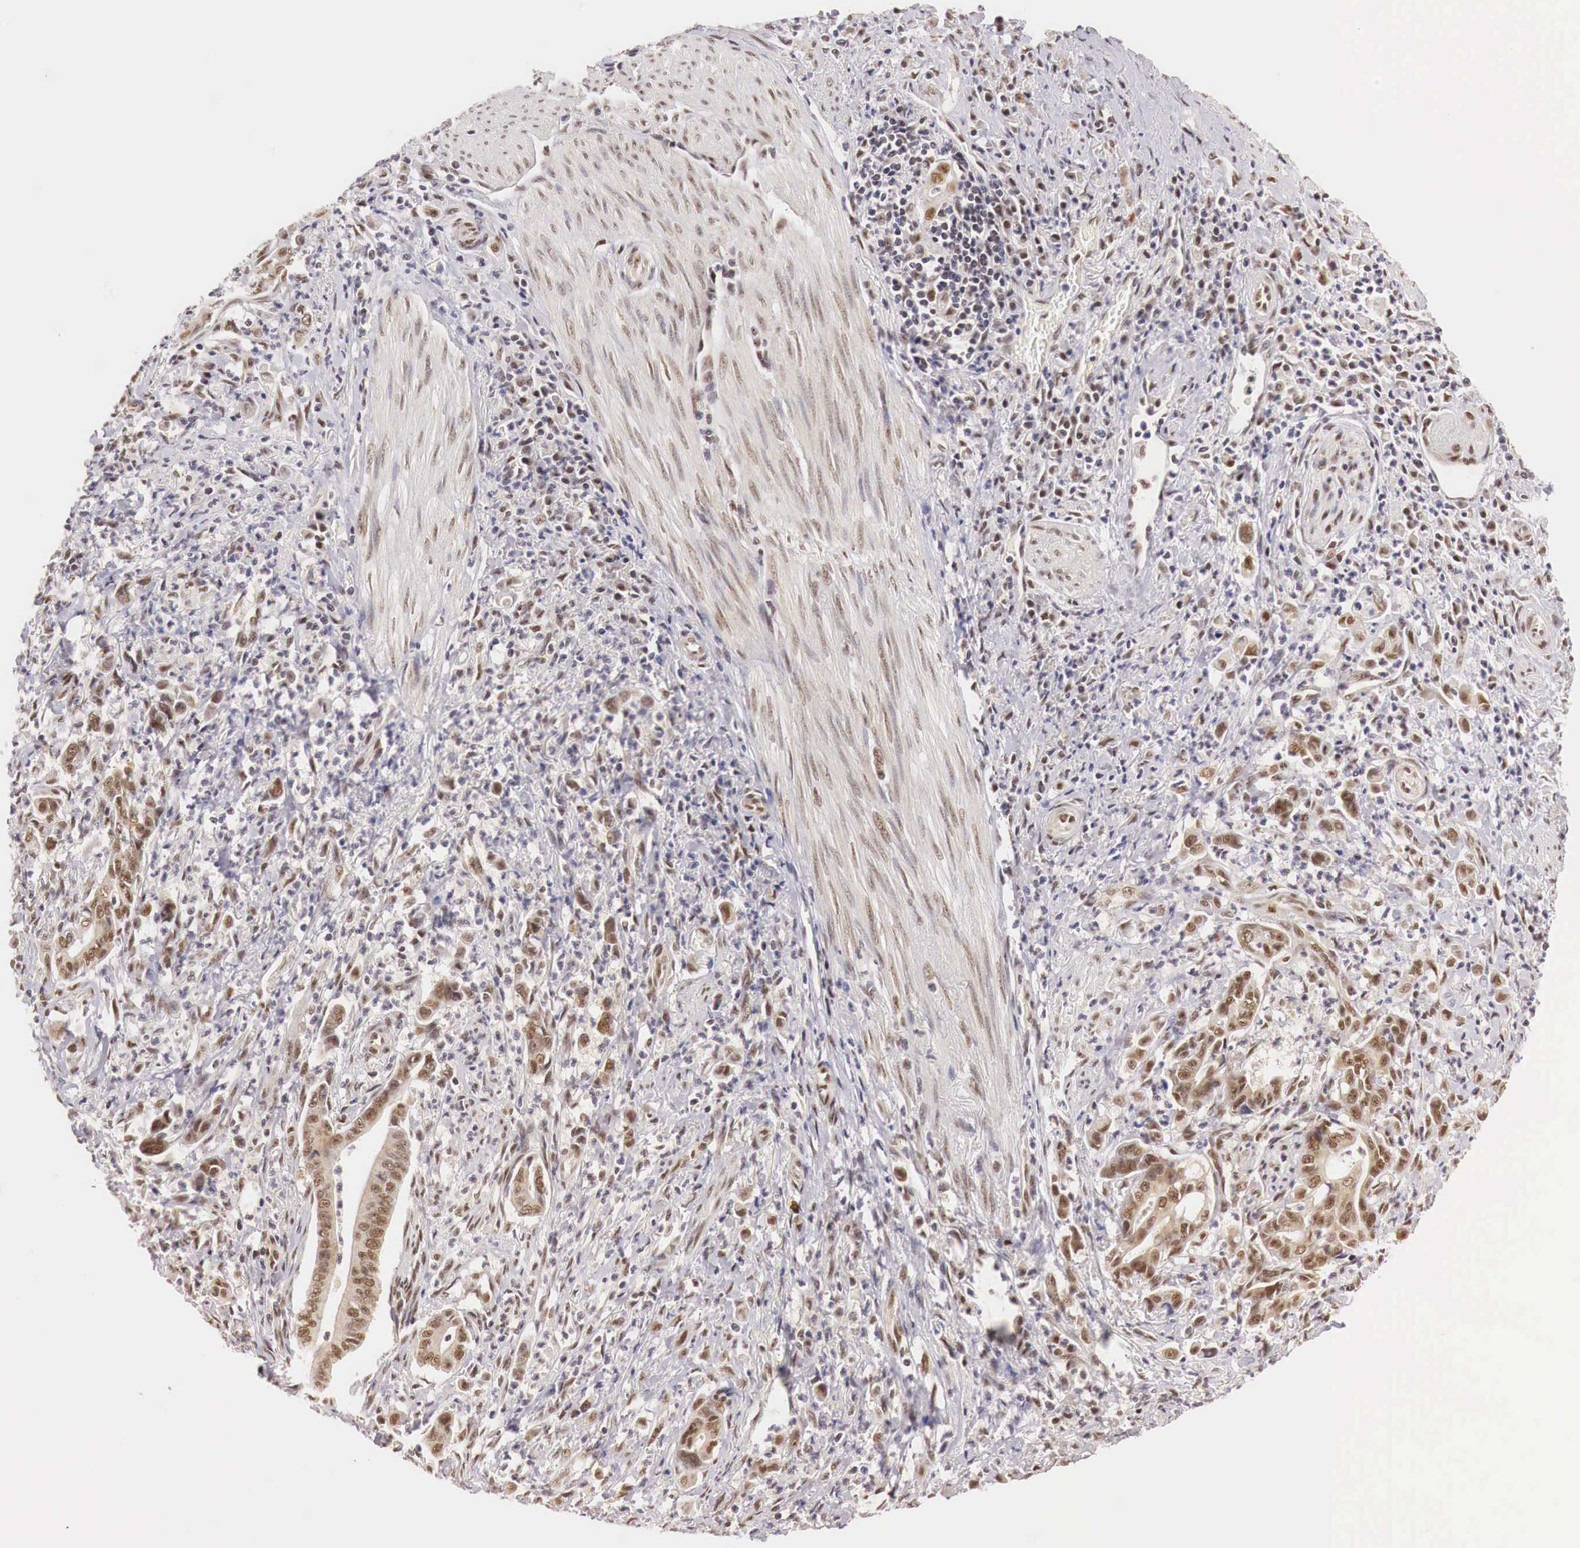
{"staining": {"intensity": "moderate", "quantity": ">75%", "location": "cytoplasmic/membranous,nuclear"}, "tissue": "stomach cancer", "cell_type": "Tumor cells", "image_type": "cancer", "snomed": [{"axis": "morphology", "description": "Adenocarcinoma, NOS"}, {"axis": "topography", "description": "Stomach"}], "caption": "Stomach cancer stained with a brown dye reveals moderate cytoplasmic/membranous and nuclear positive positivity in approximately >75% of tumor cells.", "gene": "GPKOW", "patient": {"sex": "female", "age": 76}}